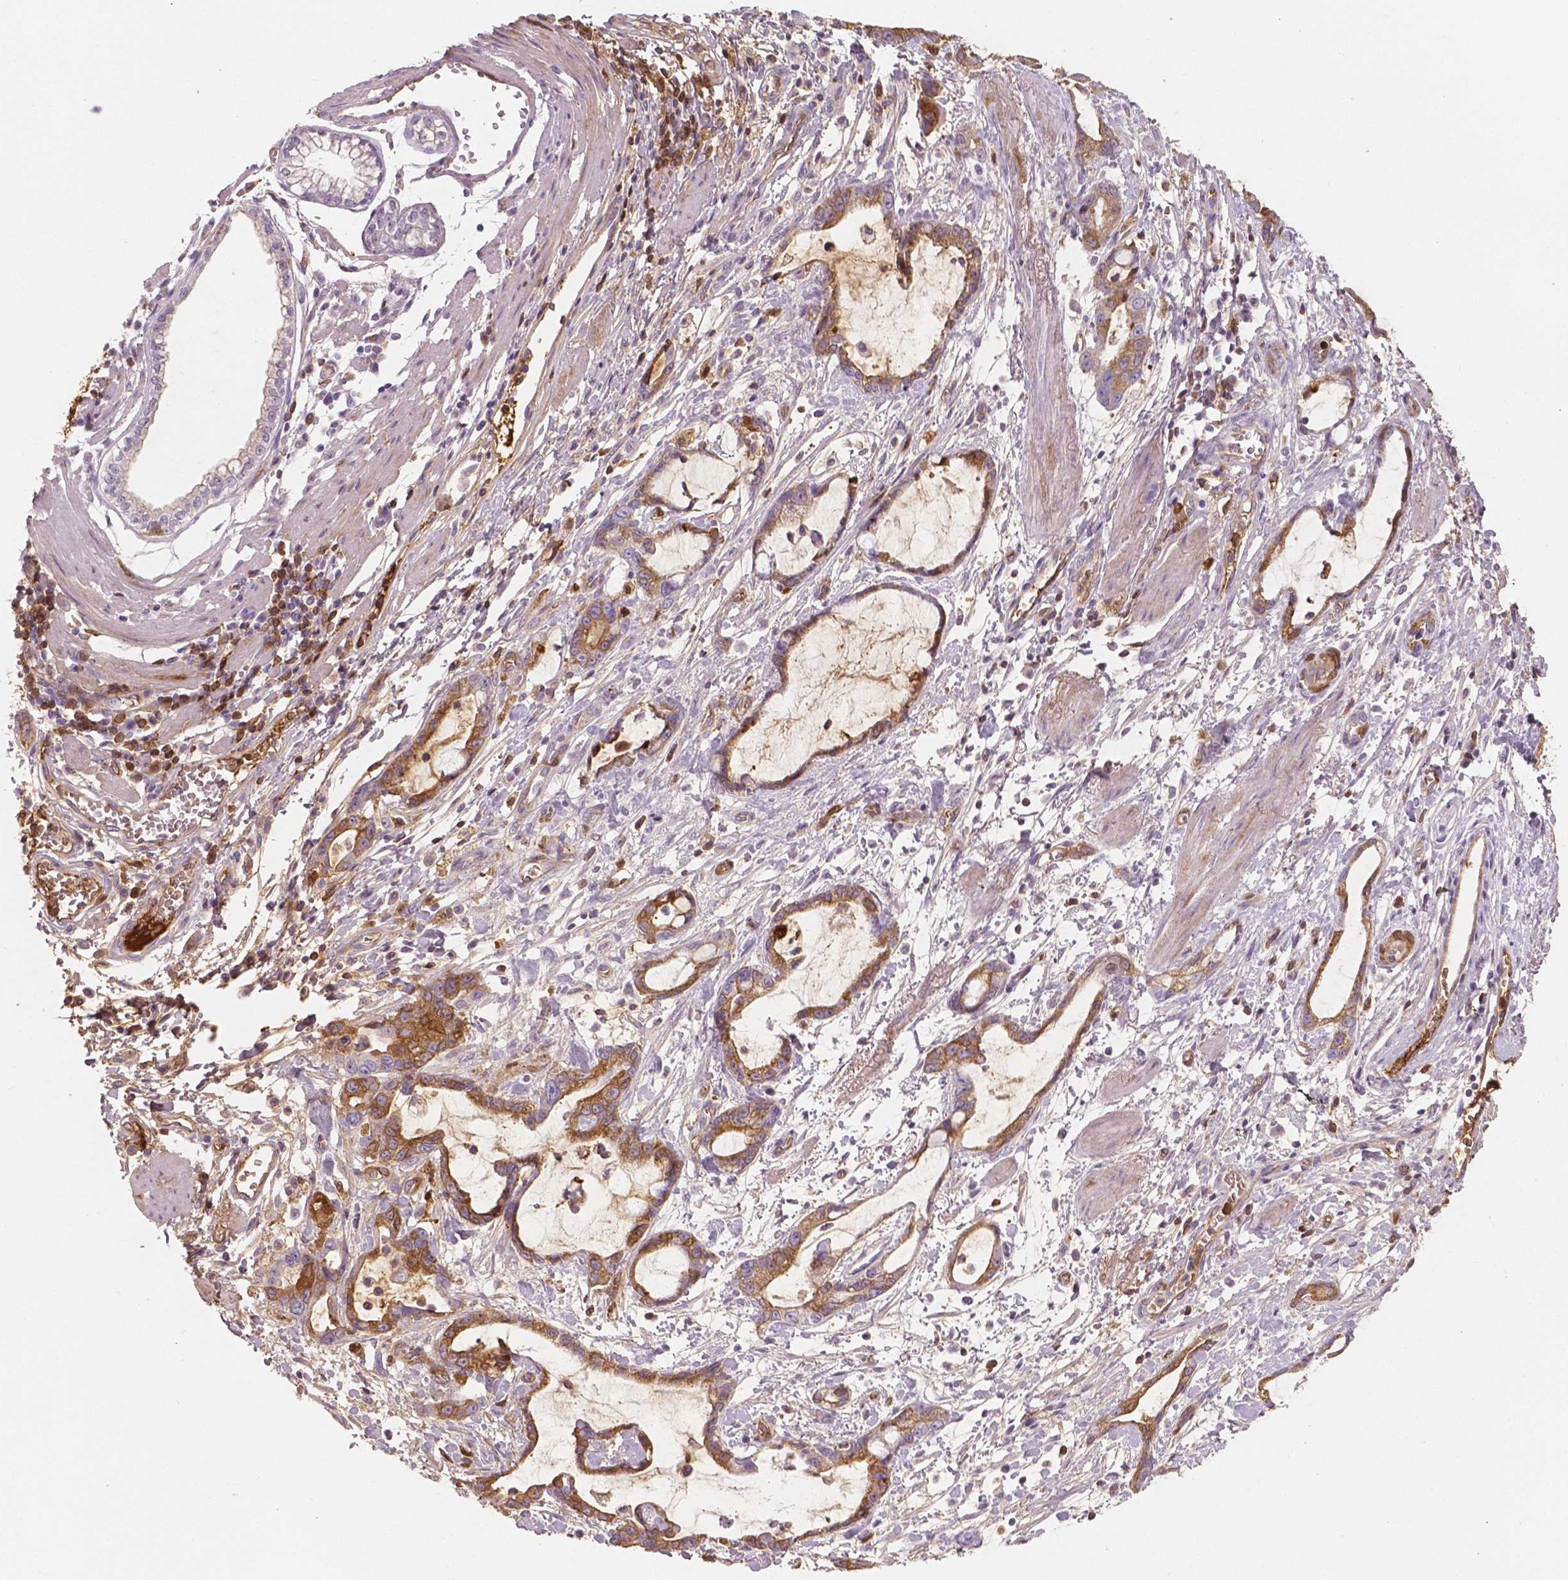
{"staining": {"intensity": "moderate", "quantity": "<25%", "location": "cytoplasmic/membranous"}, "tissue": "stomach cancer", "cell_type": "Tumor cells", "image_type": "cancer", "snomed": [{"axis": "morphology", "description": "Adenocarcinoma, NOS"}, {"axis": "topography", "description": "Stomach"}], "caption": "Immunohistochemistry photomicrograph of neoplastic tissue: human adenocarcinoma (stomach) stained using immunohistochemistry exhibits low levels of moderate protein expression localized specifically in the cytoplasmic/membranous of tumor cells, appearing as a cytoplasmic/membranous brown color.", "gene": "APOA4", "patient": {"sex": "male", "age": 55}}